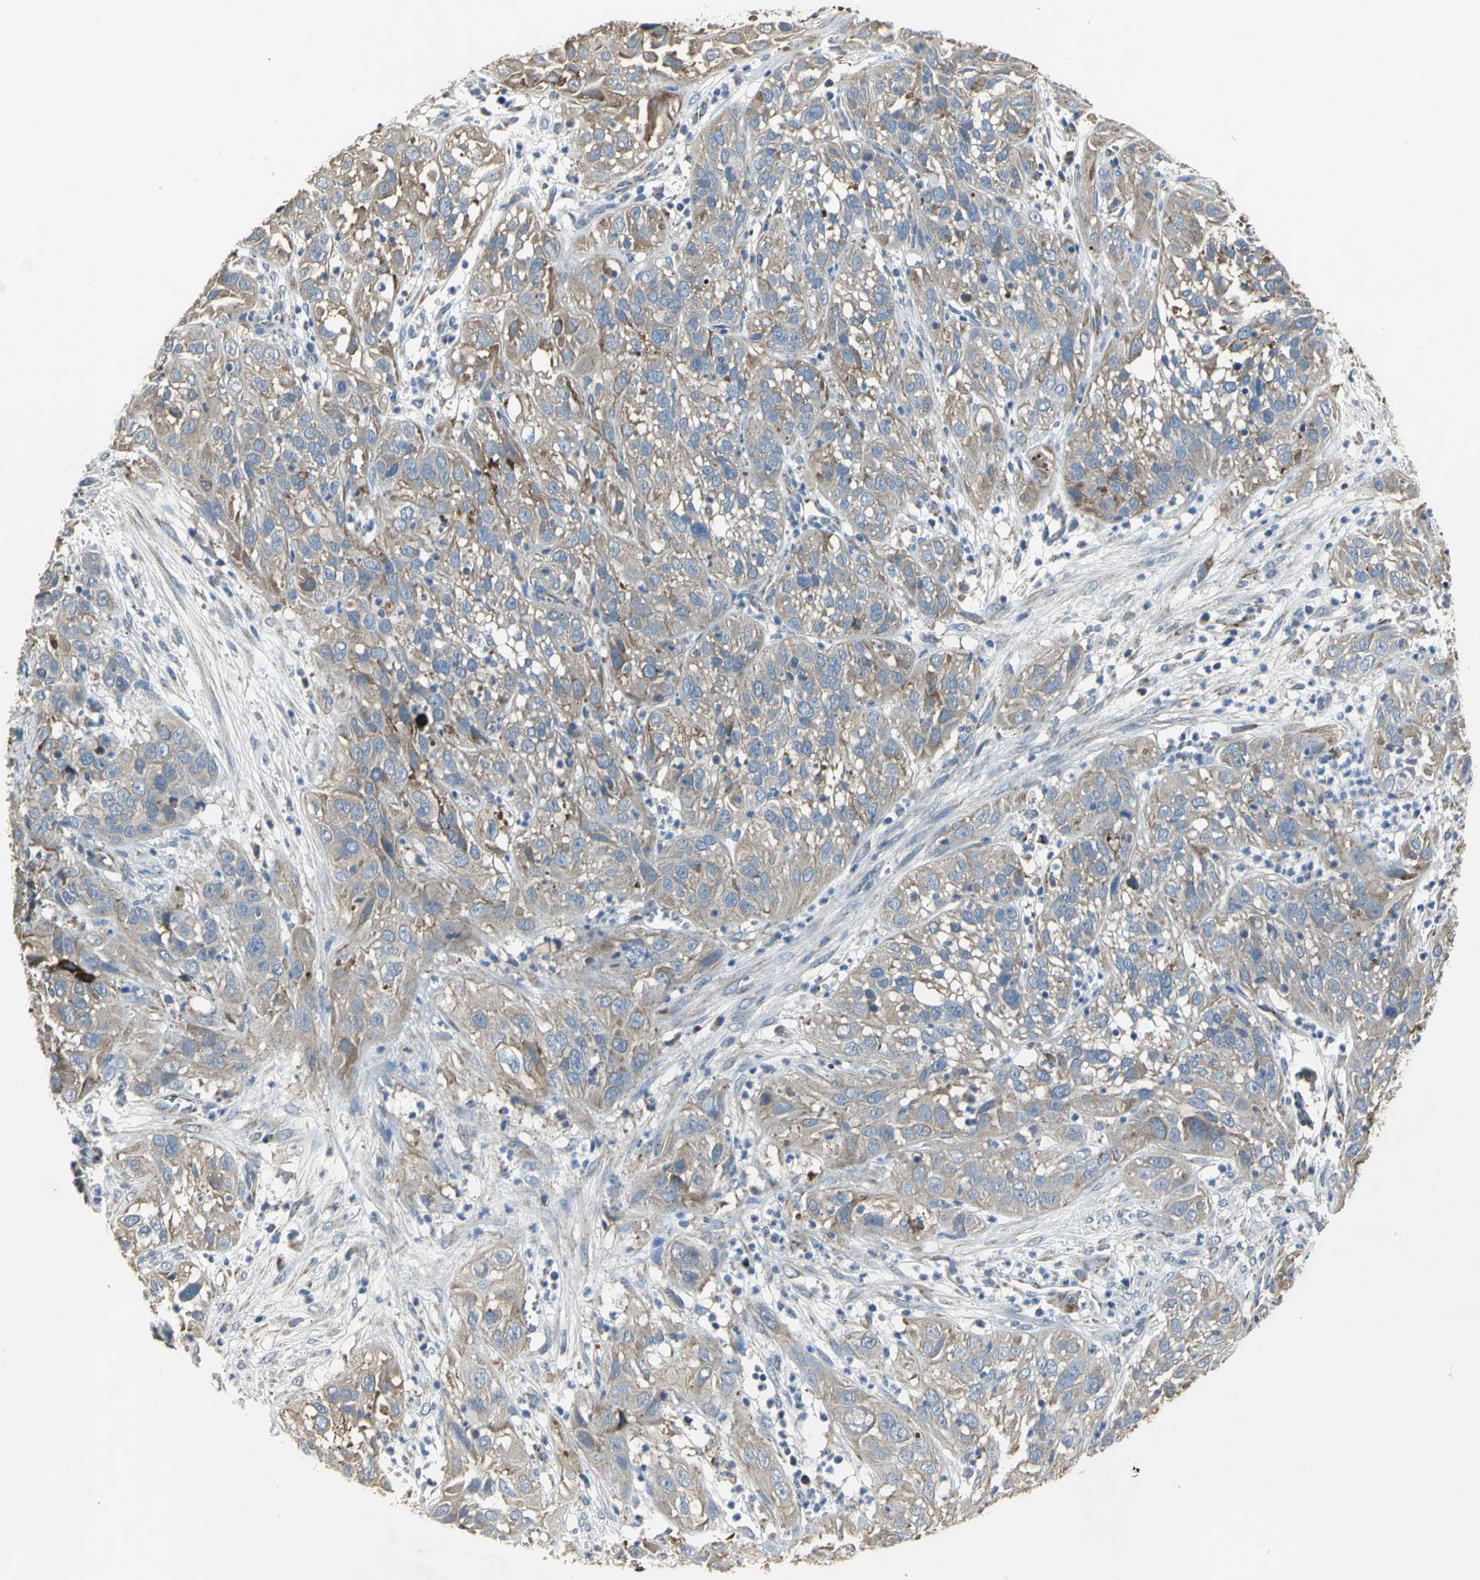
{"staining": {"intensity": "strong", "quantity": ">75%", "location": "cytoplasmic/membranous"}, "tissue": "cervical cancer", "cell_type": "Tumor cells", "image_type": "cancer", "snomed": [{"axis": "morphology", "description": "Squamous cell carcinoma, NOS"}, {"axis": "topography", "description": "Cervix"}], "caption": "DAB (3,3'-diaminobenzidine) immunohistochemical staining of squamous cell carcinoma (cervical) demonstrates strong cytoplasmic/membranous protein expression in about >75% of tumor cells. (brown staining indicates protein expression, while blue staining denotes nuclei).", "gene": "NDUFB5", "patient": {"sex": "female", "age": 32}}